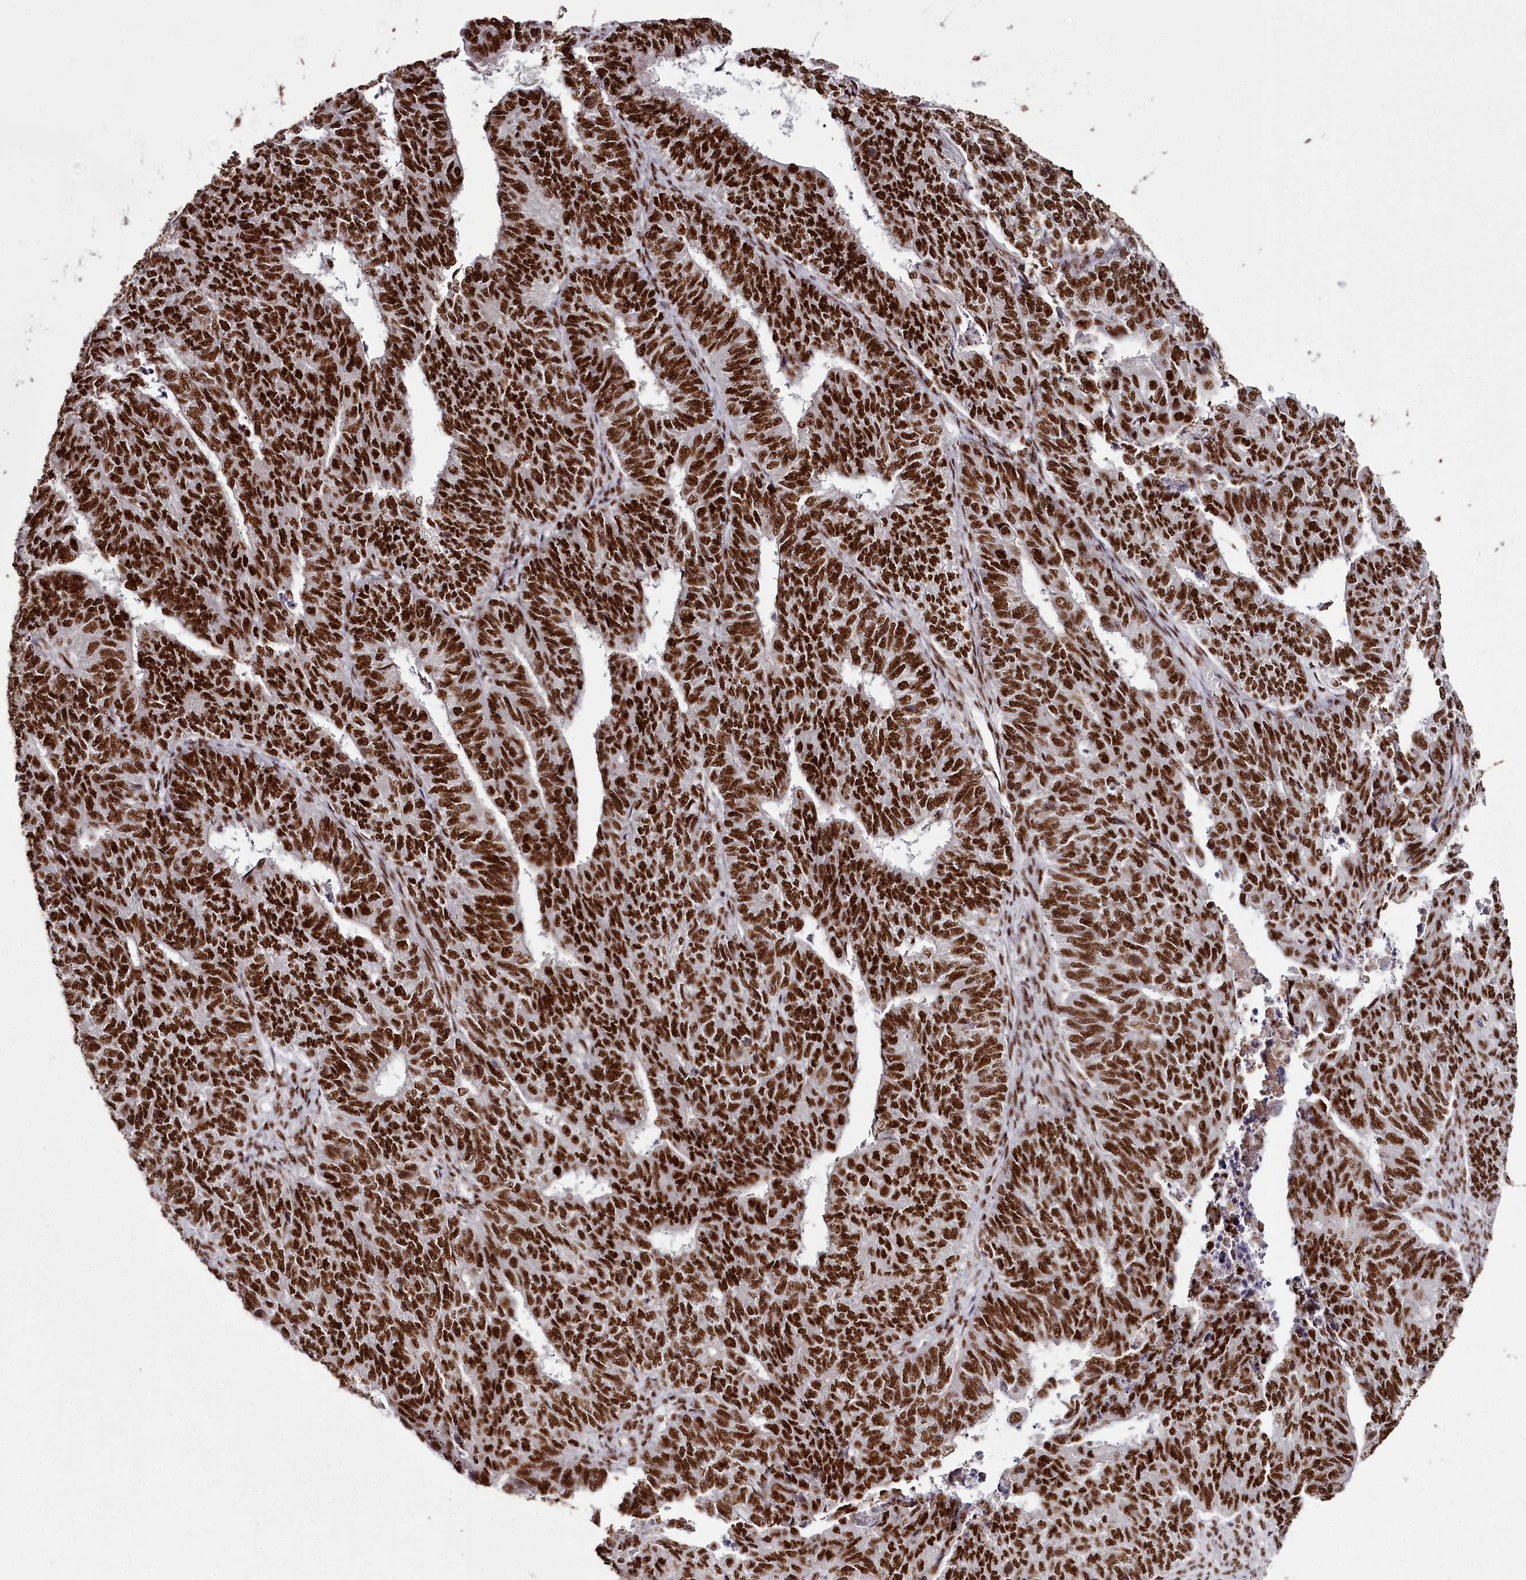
{"staining": {"intensity": "strong", "quantity": ">75%", "location": "nuclear"}, "tissue": "endometrial cancer", "cell_type": "Tumor cells", "image_type": "cancer", "snomed": [{"axis": "morphology", "description": "Adenocarcinoma, NOS"}, {"axis": "topography", "description": "Endometrium"}], "caption": "Immunohistochemical staining of endometrial cancer (adenocarcinoma) displays high levels of strong nuclear expression in about >75% of tumor cells.", "gene": "PSPC1", "patient": {"sex": "female", "age": 32}}